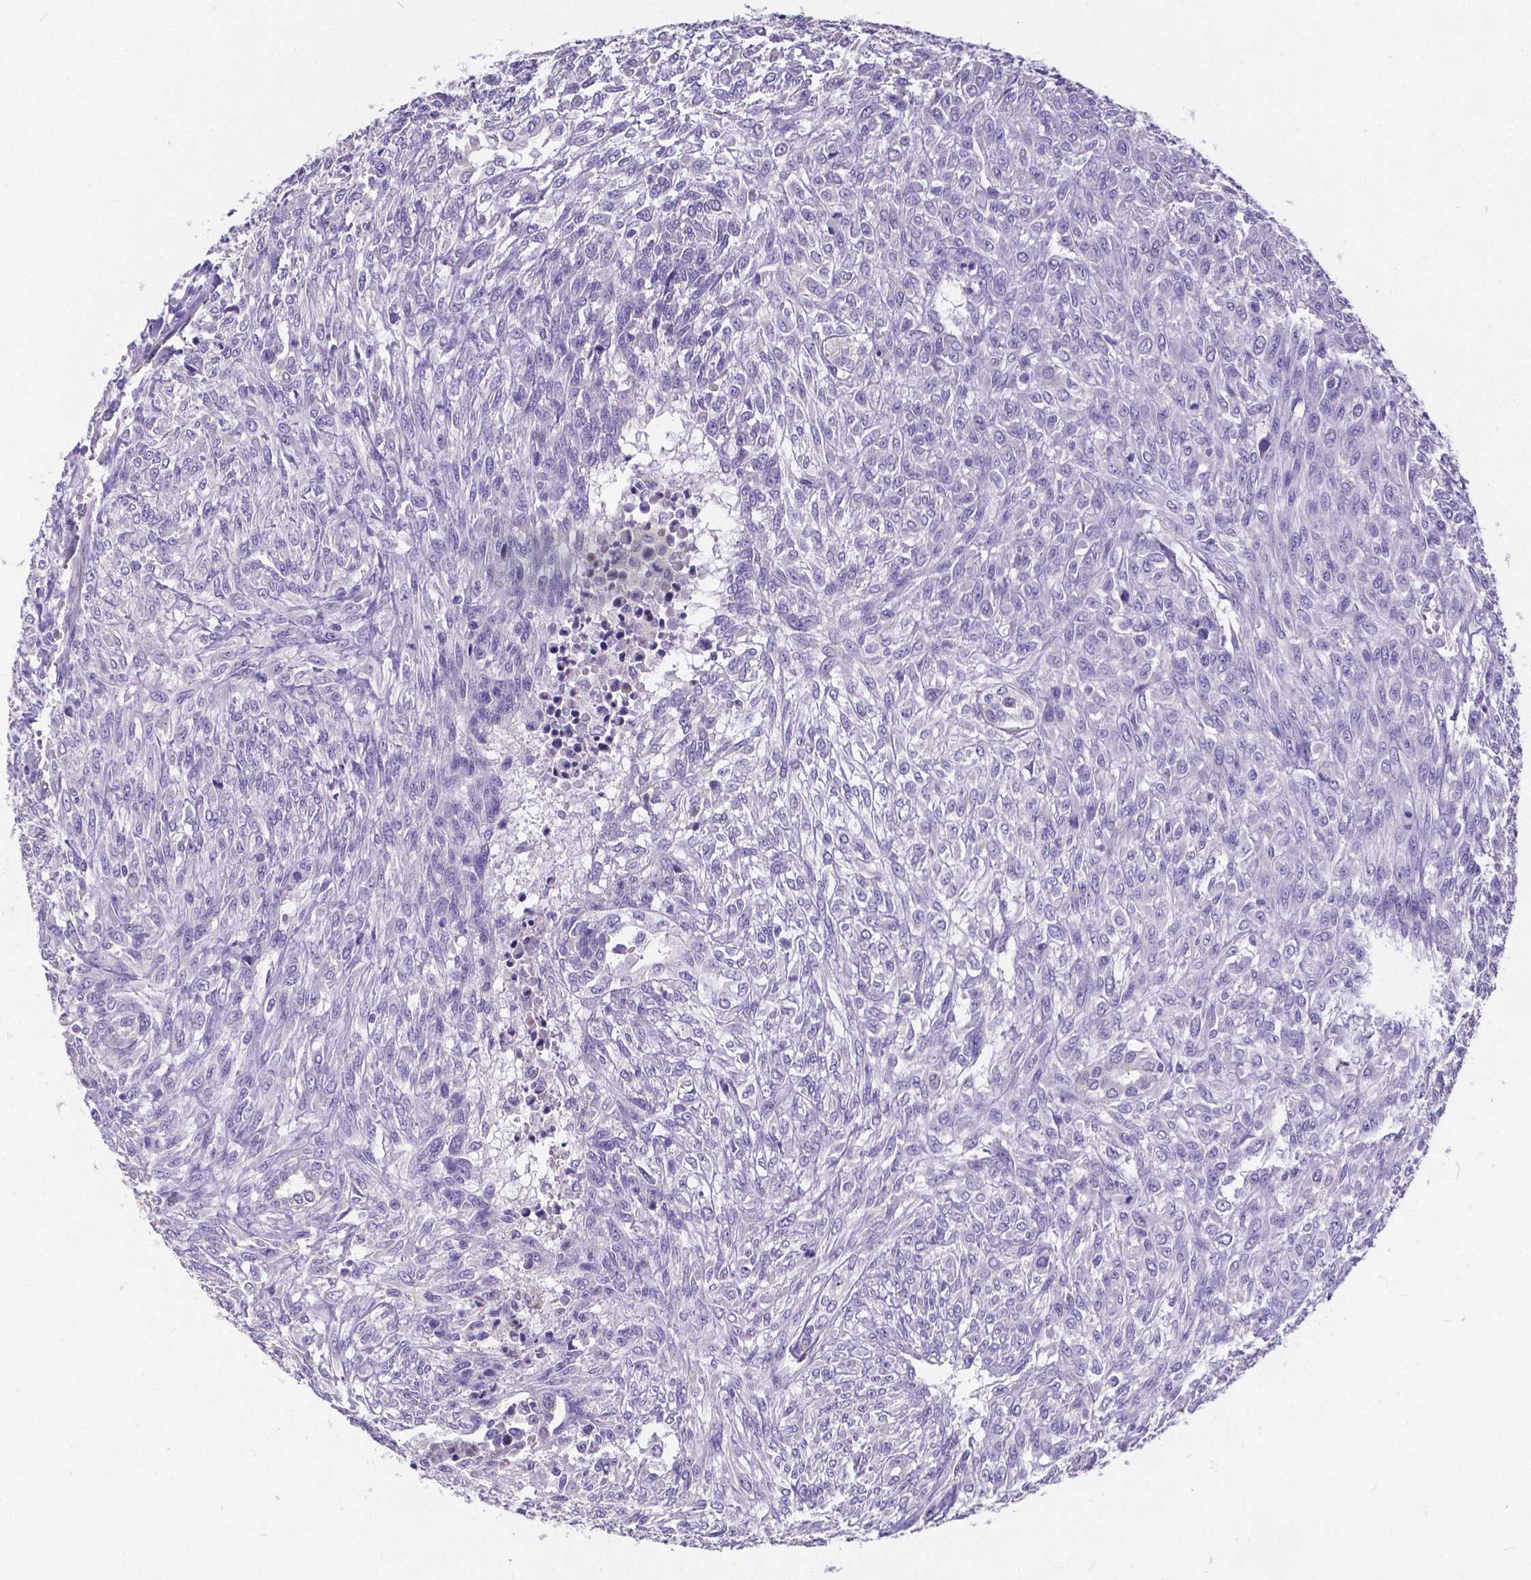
{"staining": {"intensity": "negative", "quantity": "none", "location": "none"}, "tissue": "renal cancer", "cell_type": "Tumor cells", "image_type": "cancer", "snomed": [{"axis": "morphology", "description": "Adenocarcinoma, NOS"}, {"axis": "topography", "description": "Kidney"}], "caption": "The image reveals no significant expression in tumor cells of renal cancer (adenocarcinoma). Nuclei are stained in blue.", "gene": "ATP6V1D", "patient": {"sex": "male", "age": 58}}